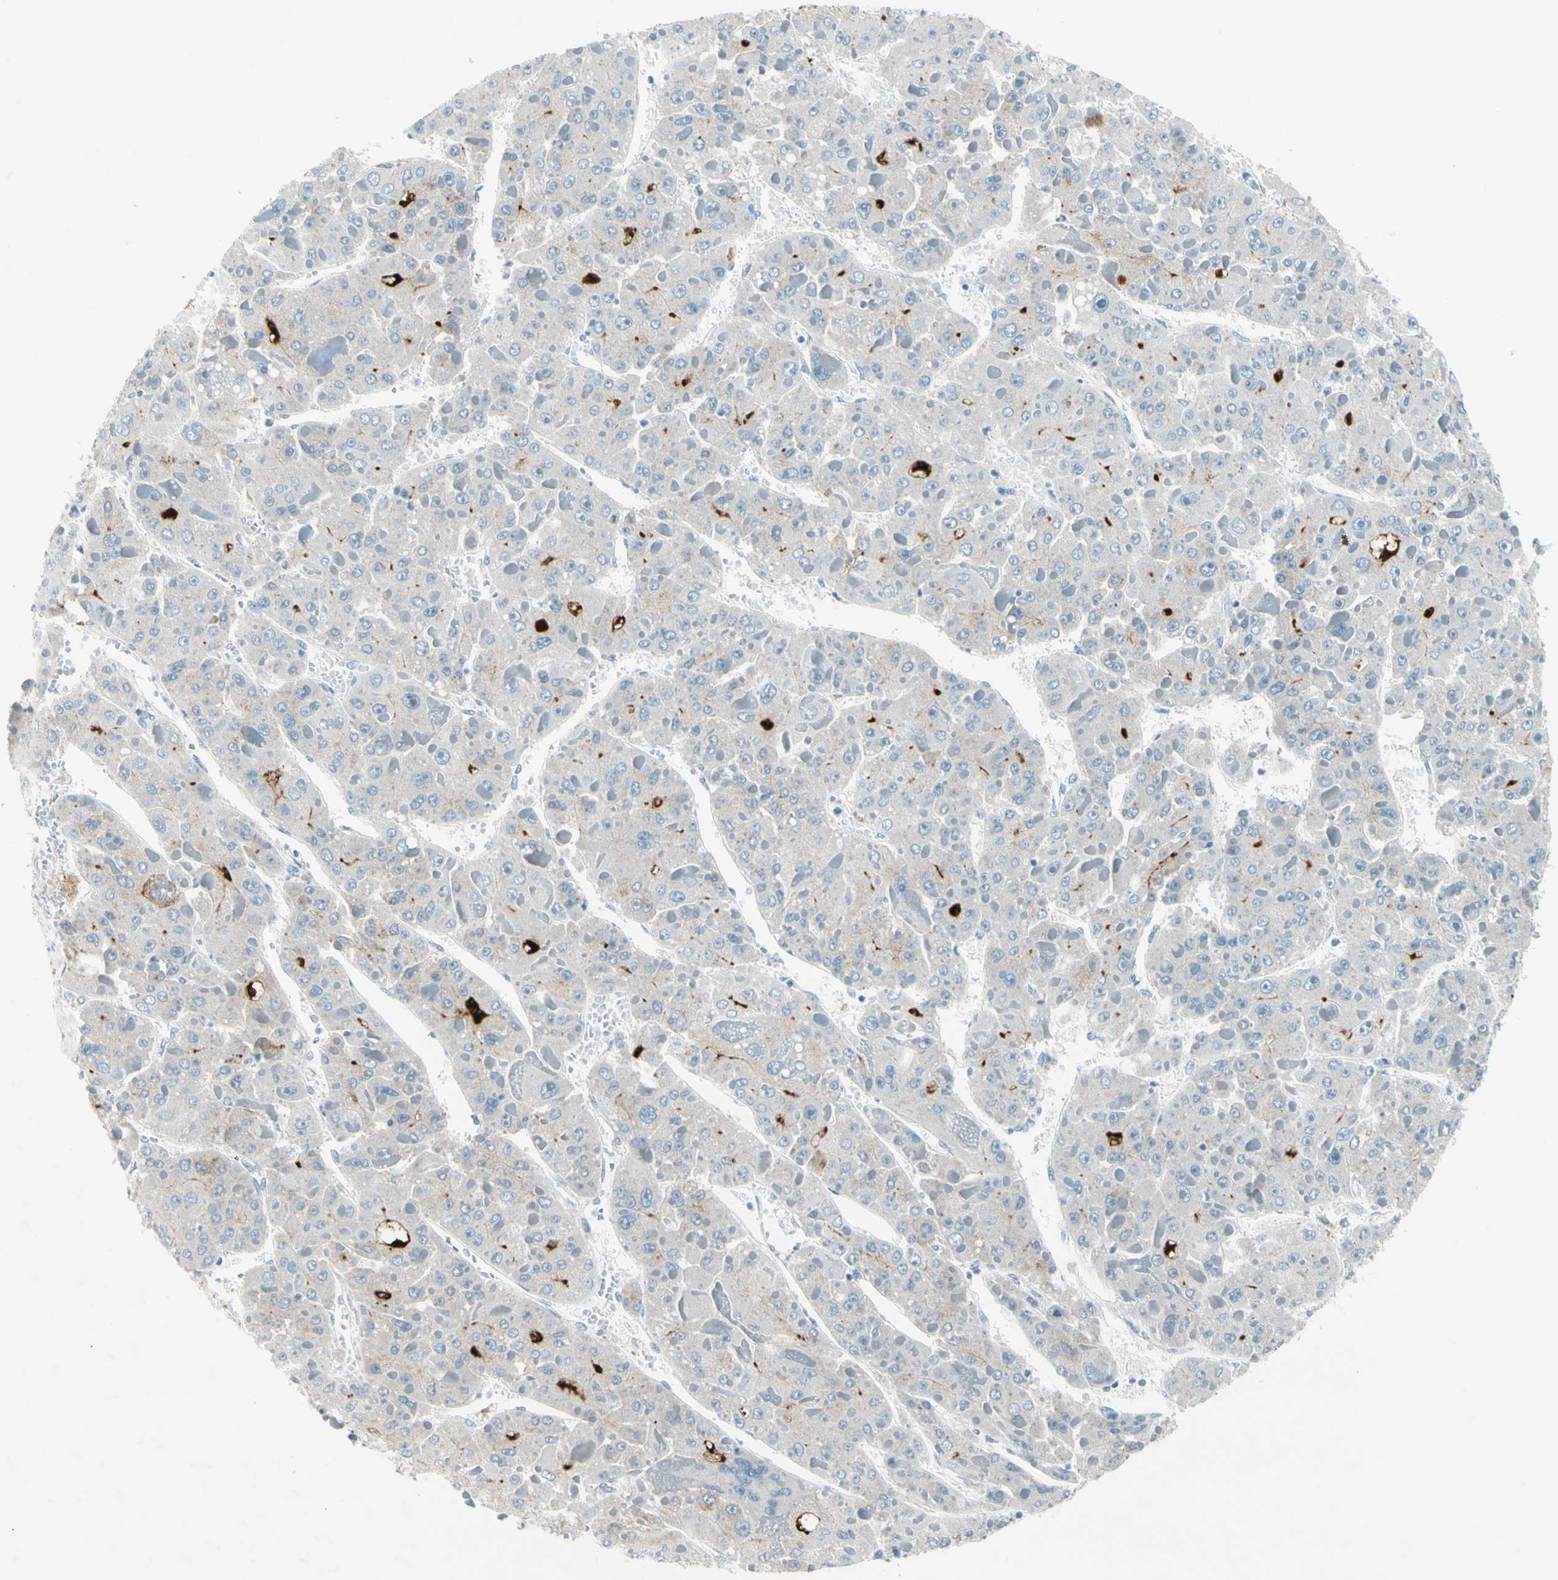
{"staining": {"intensity": "weak", "quantity": "<25%", "location": "cytoplasmic/membranous"}, "tissue": "liver cancer", "cell_type": "Tumor cells", "image_type": "cancer", "snomed": [{"axis": "morphology", "description": "Carcinoma, Hepatocellular, NOS"}, {"axis": "topography", "description": "Liver"}], "caption": "Liver hepatocellular carcinoma stained for a protein using immunohistochemistry (IHC) reveals no expression tumor cells.", "gene": "SERPIND1", "patient": {"sex": "female", "age": 73}}